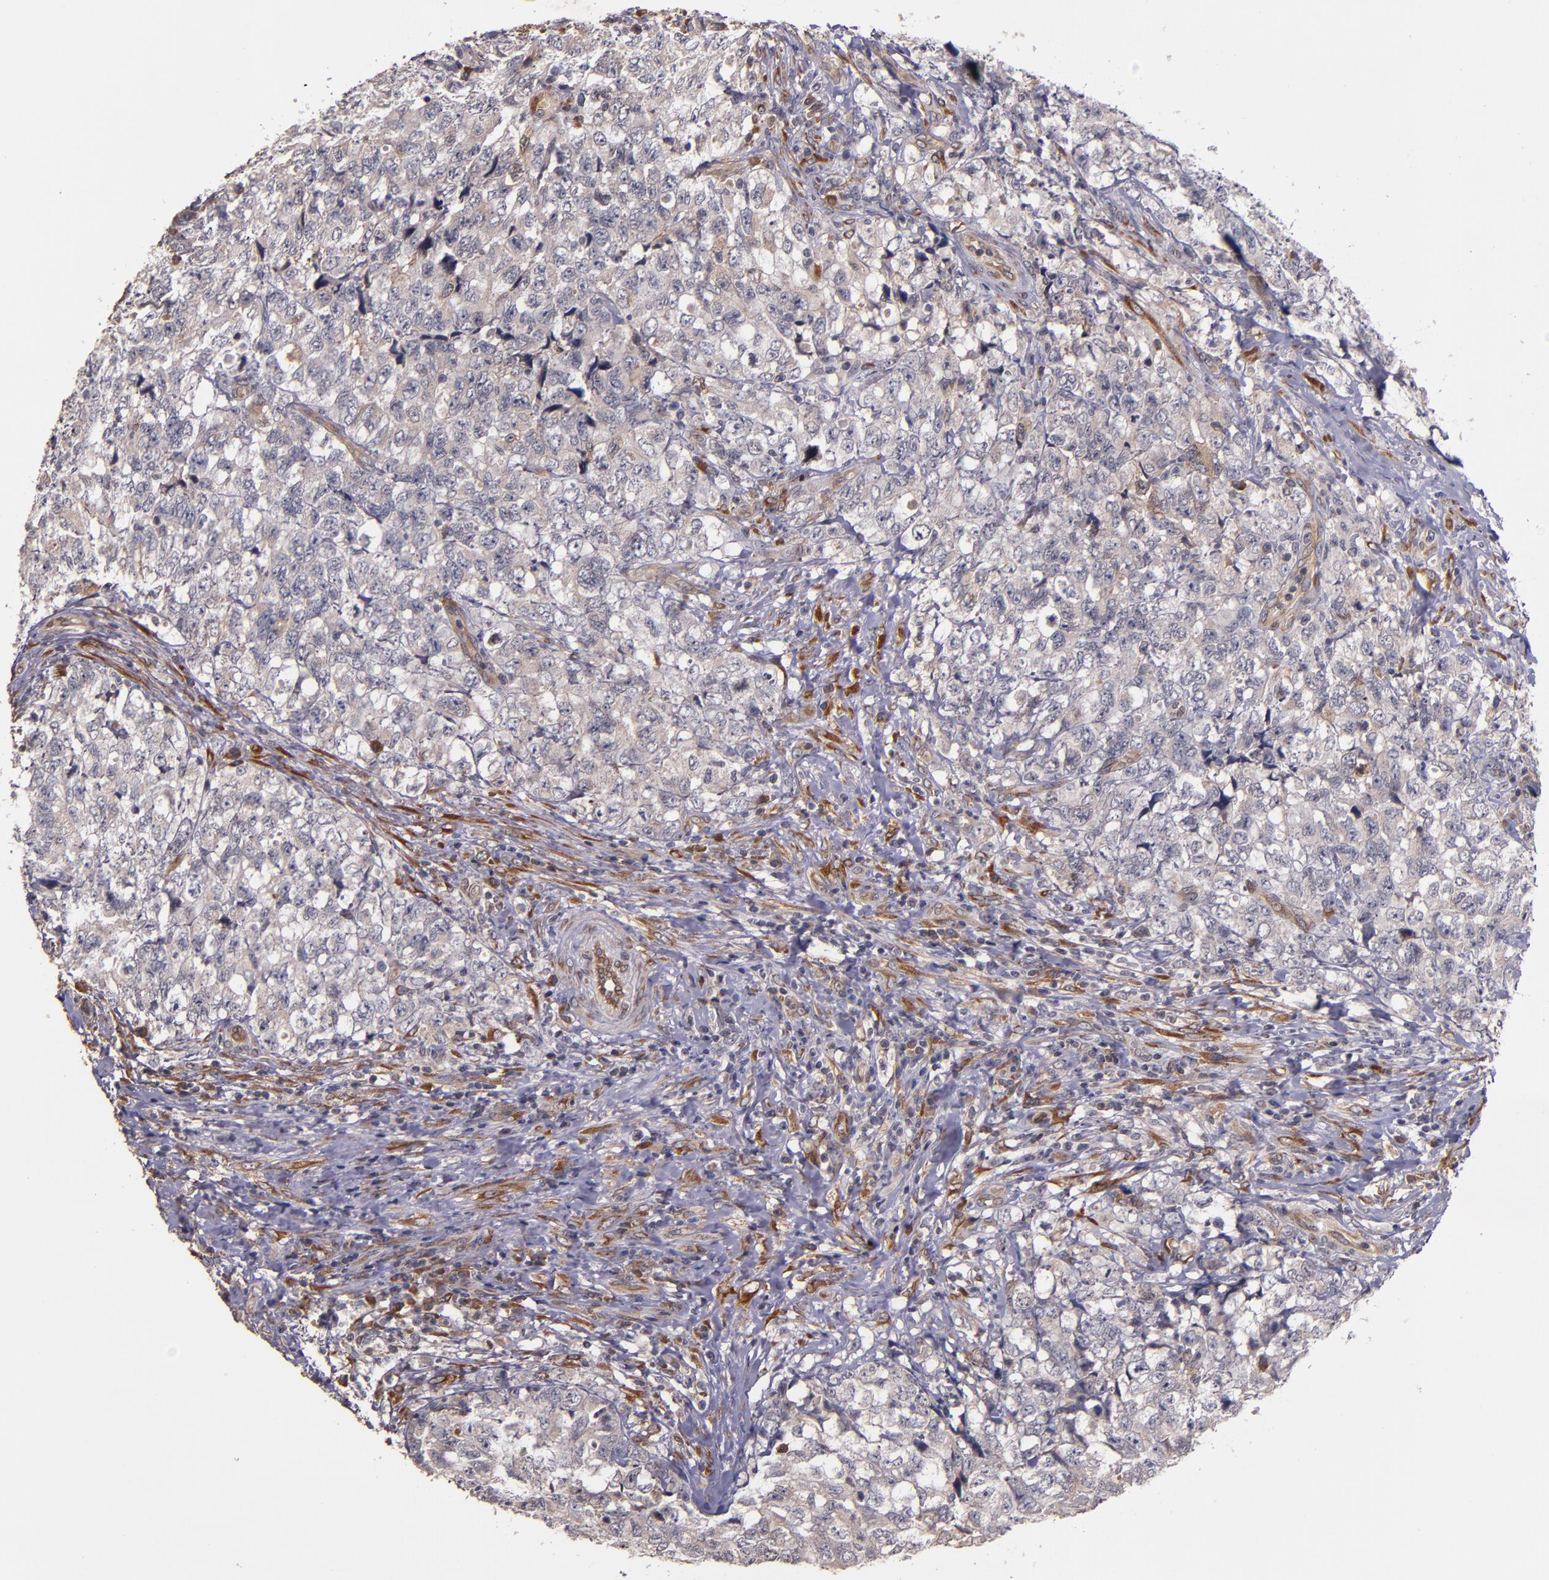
{"staining": {"intensity": "weak", "quantity": ">75%", "location": "cytoplasmic/membranous"}, "tissue": "testis cancer", "cell_type": "Tumor cells", "image_type": "cancer", "snomed": [{"axis": "morphology", "description": "Carcinoma, Embryonal, NOS"}, {"axis": "topography", "description": "Testis"}], "caption": "Human testis embryonal carcinoma stained with a protein marker shows weak staining in tumor cells.", "gene": "PRAF2", "patient": {"sex": "male", "age": 31}}